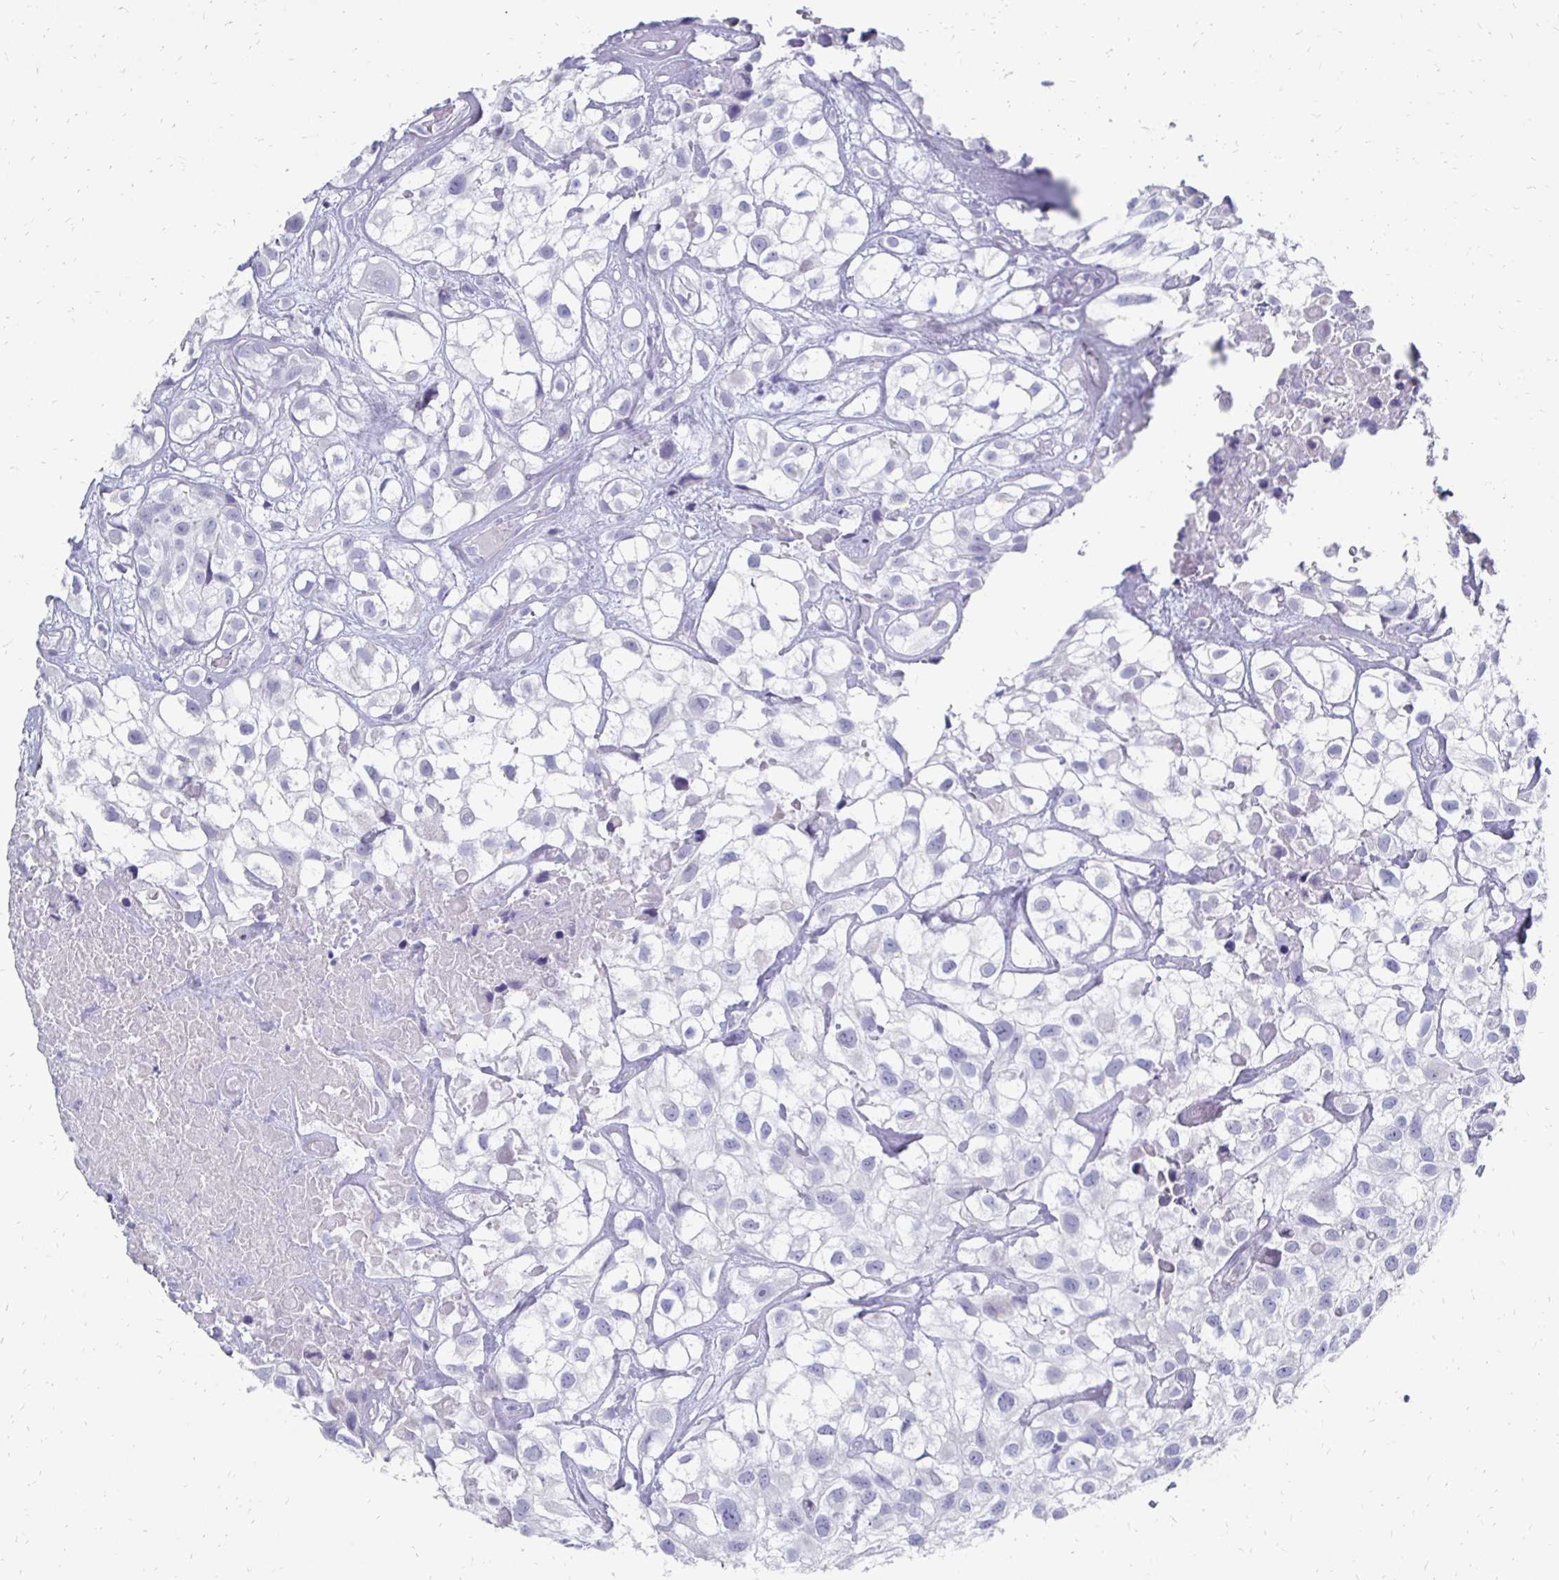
{"staining": {"intensity": "negative", "quantity": "none", "location": "none"}, "tissue": "urothelial cancer", "cell_type": "Tumor cells", "image_type": "cancer", "snomed": [{"axis": "morphology", "description": "Urothelial carcinoma, High grade"}, {"axis": "topography", "description": "Urinary bladder"}], "caption": "Image shows no significant protein positivity in tumor cells of urothelial cancer.", "gene": "SYCP3", "patient": {"sex": "male", "age": 56}}